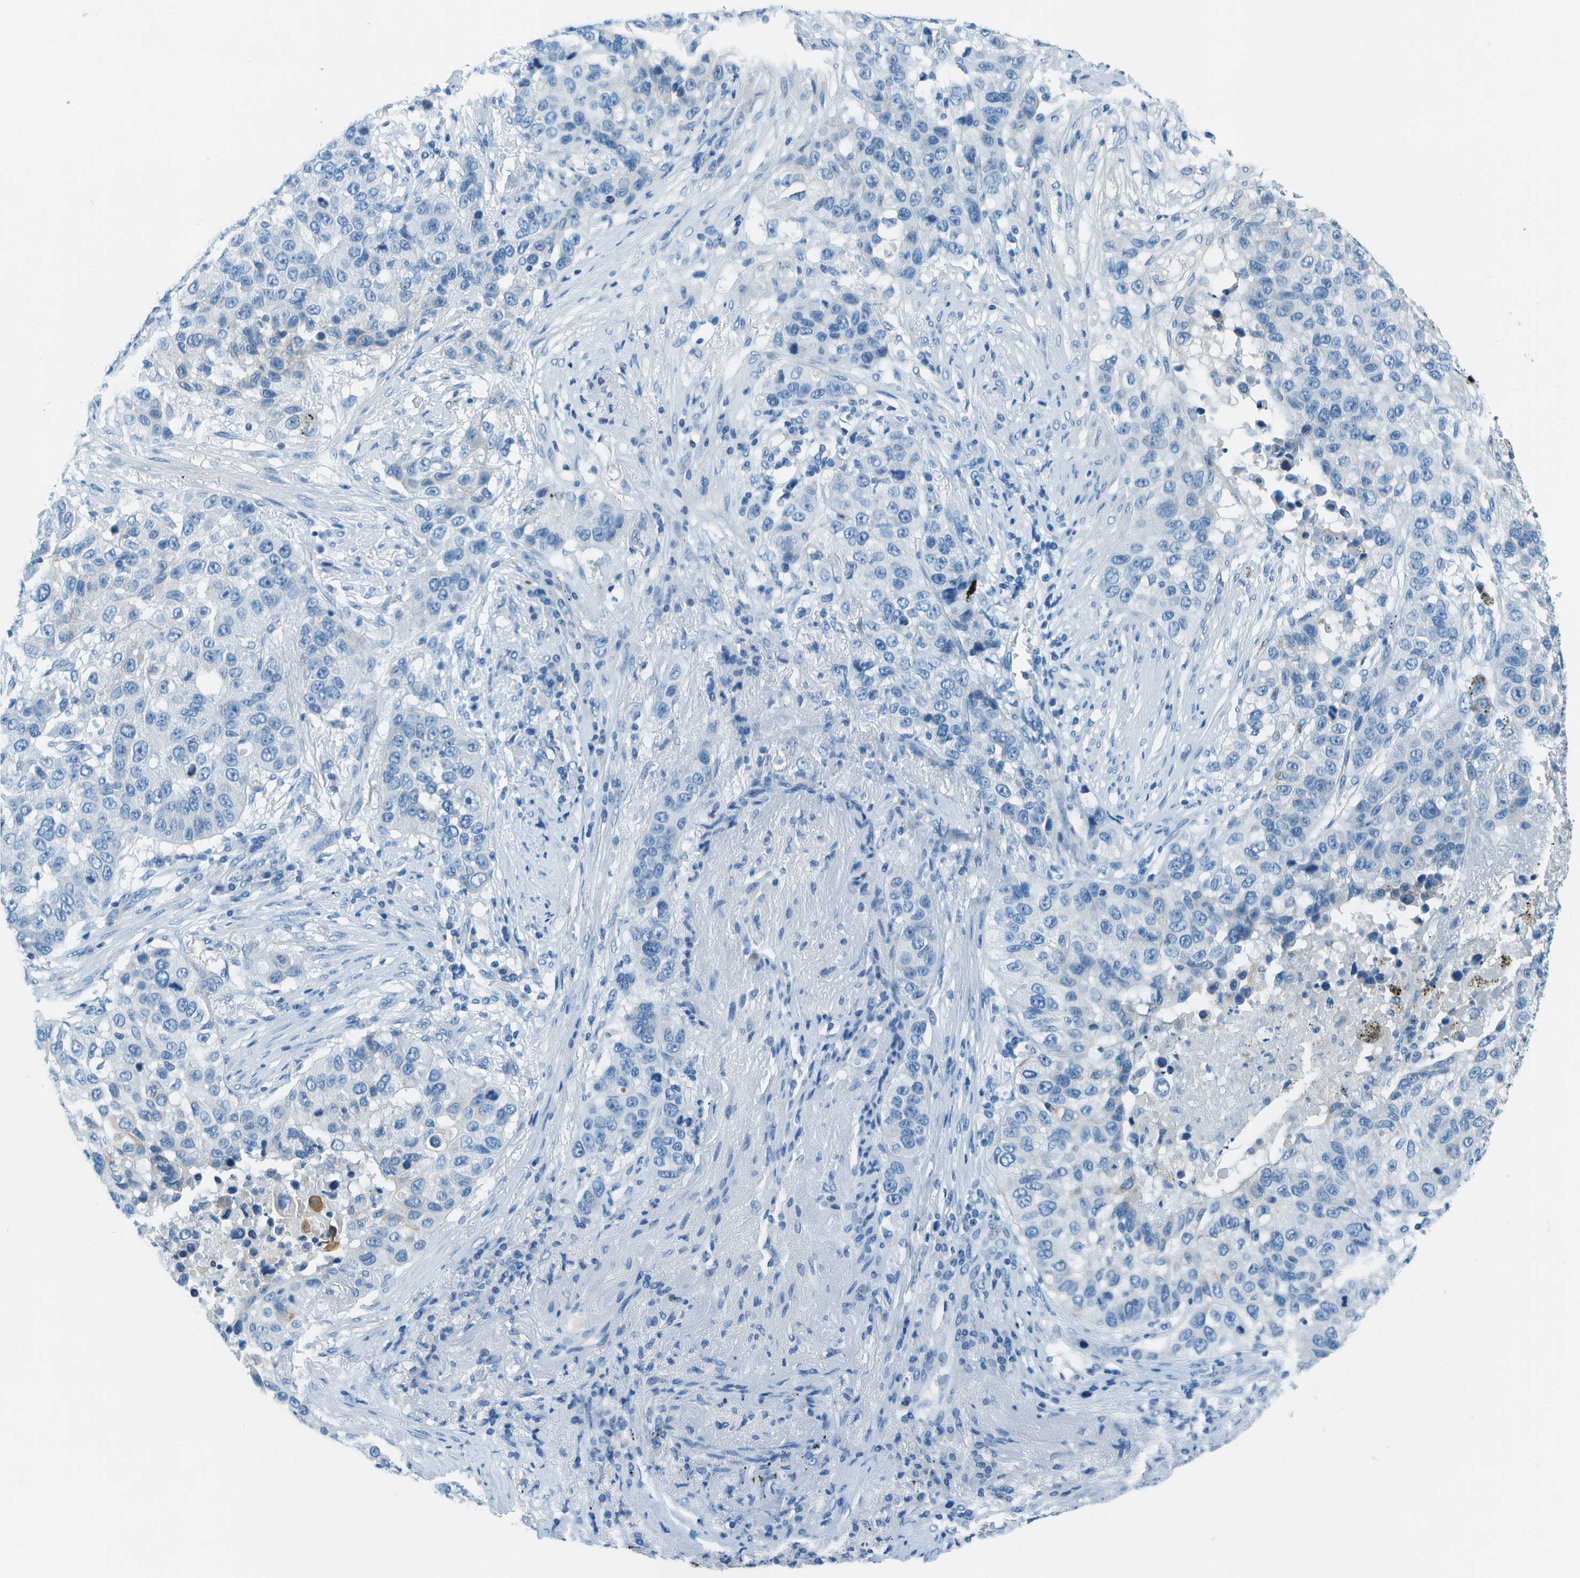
{"staining": {"intensity": "negative", "quantity": "none", "location": "none"}, "tissue": "lung cancer", "cell_type": "Tumor cells", "image_type": "cancer", "snomed": [{"axis": "morphology", "description": "Squamous cell carcinoma, NOS"}, {"axis": "topography", "description": "Lung"}], "caption": "This is an immunohistochemistry micrograph of human lung cancer. There is no expression in tumor cells.", "gene": "SLC16A10", "patient": {"sex": "male", "age": 57}}